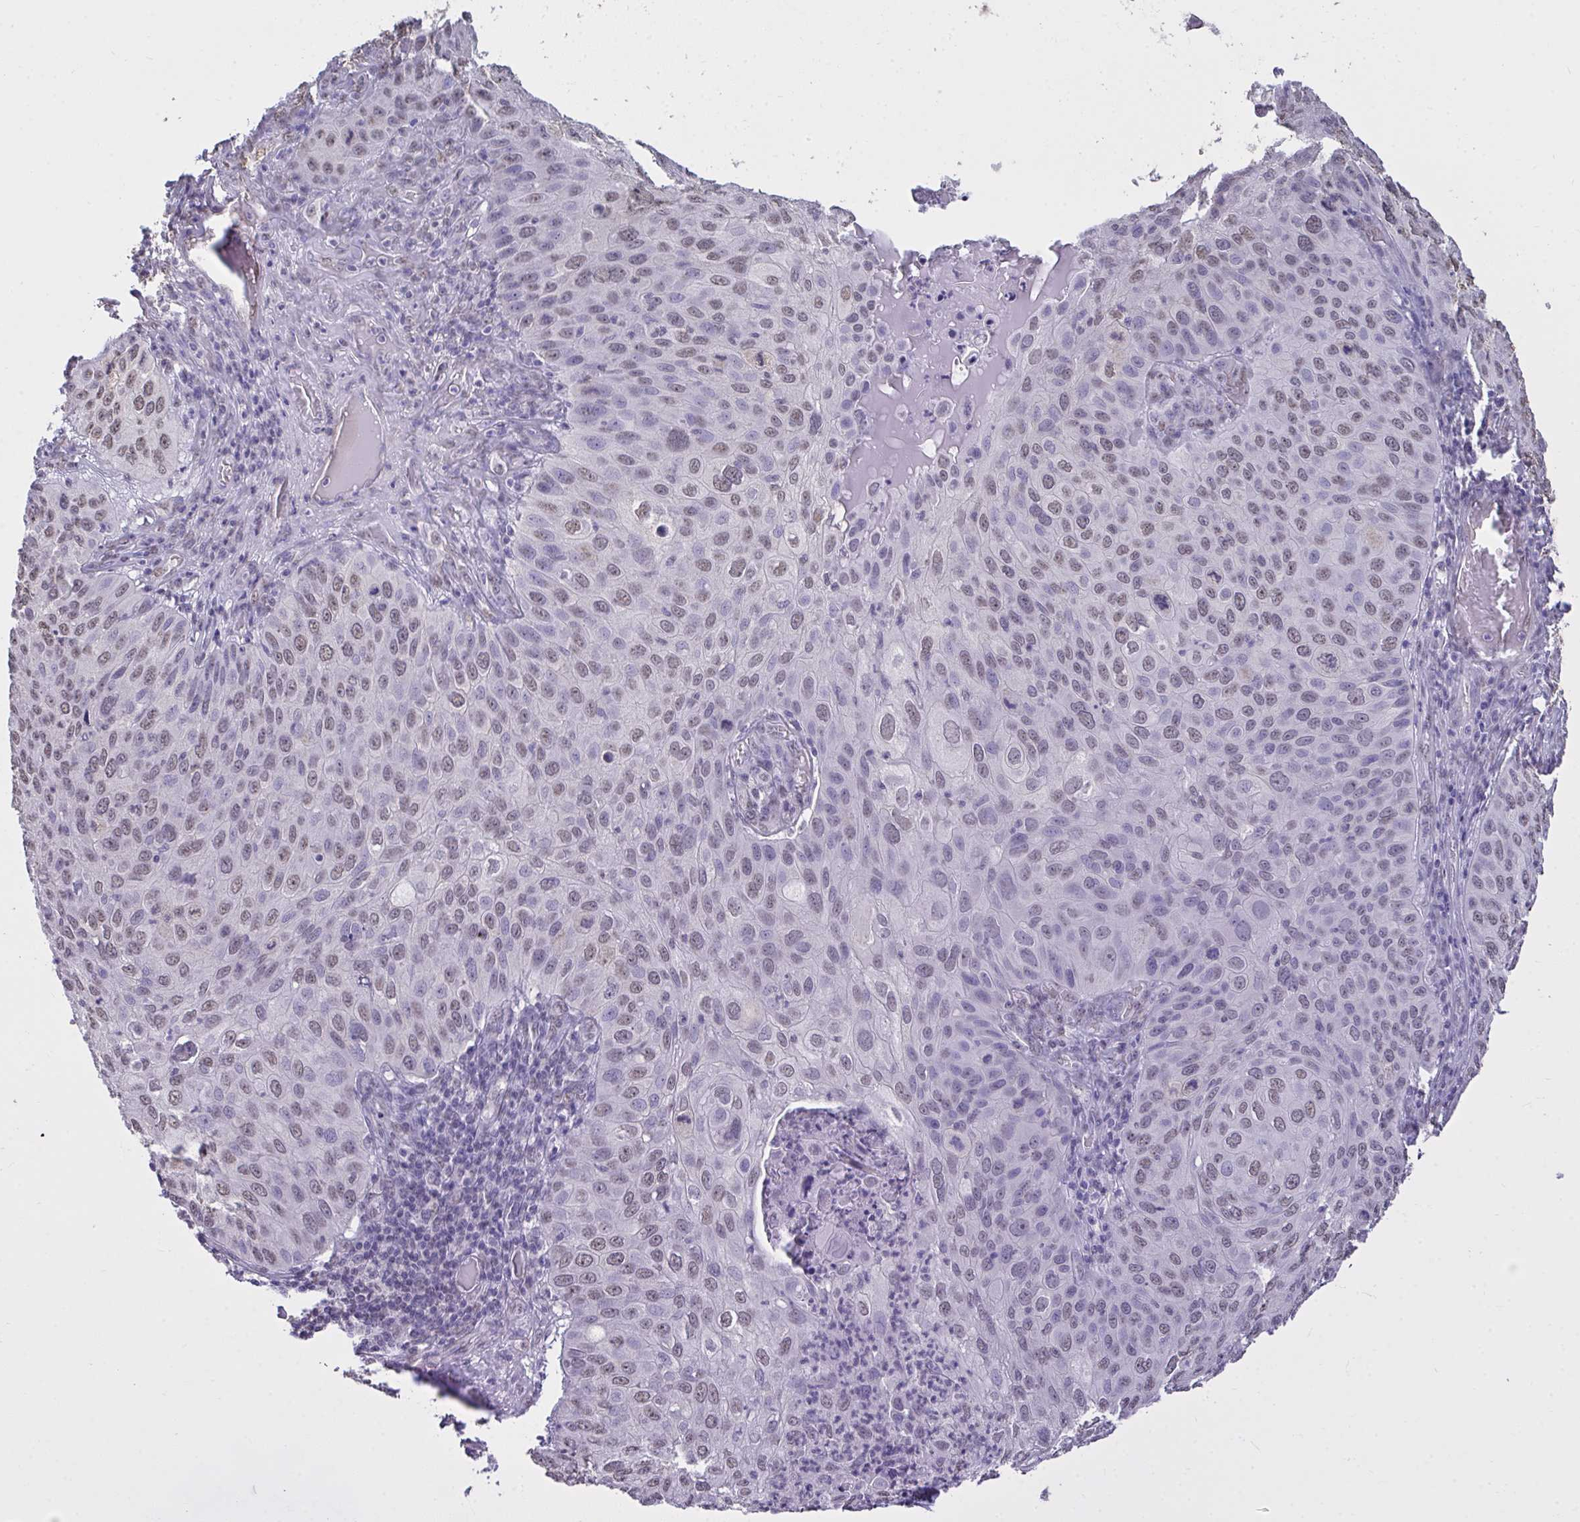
{"staining": {"intensity": "weak", "quantity": "25%-75%", "location": "nuclear"}, "tissue": "skin cancer", "cell_type": "Tumor cells", "image_type": "cancer", "snomed": [{"axis": "morphology", "description": "Squamous cell carcinoma, NOS"}, {"axis": "topography", "description": "Skin"}], "caption": "Protein analysis of skin squamous cell carcinoma tissue demonstrates weak nuclear staining in about 25%-75% of tumor cells.", "gene": "SEMA6B", "patient": {"sex": "male", "age": 87}}